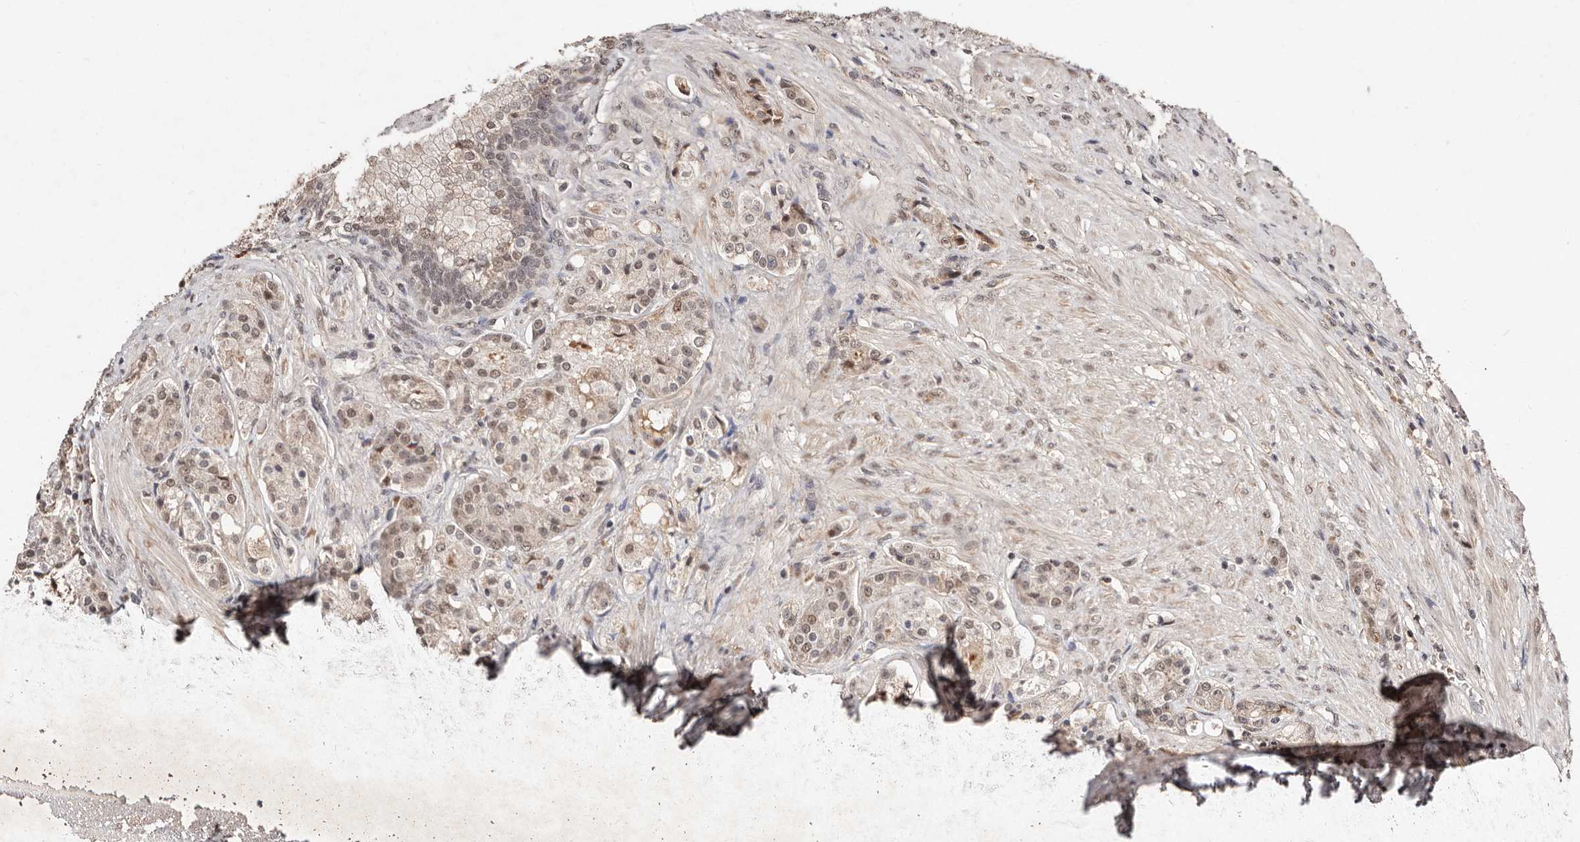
{"staining": {"intensity": "weak", "quantity": ">75%", "location": "nuclear"}, "tissue": "prostate cancer", "cell_type": "Tumor cells", "image_type": "cancer", "snomed": [{"axis": "morphology", "description": "Adenocarcinoma, High grade"}, {"axis": "topography", "description": "Prostate"}], "caption": "Immunohistochemical staining of human prostate cancer (high-grade adenocarcinoma) exhibits low levels of weak nuclear positivity in about >75% of tumor cells.", "gene": "BICRAL", "patient": {"sex": "male", "age": 60}}